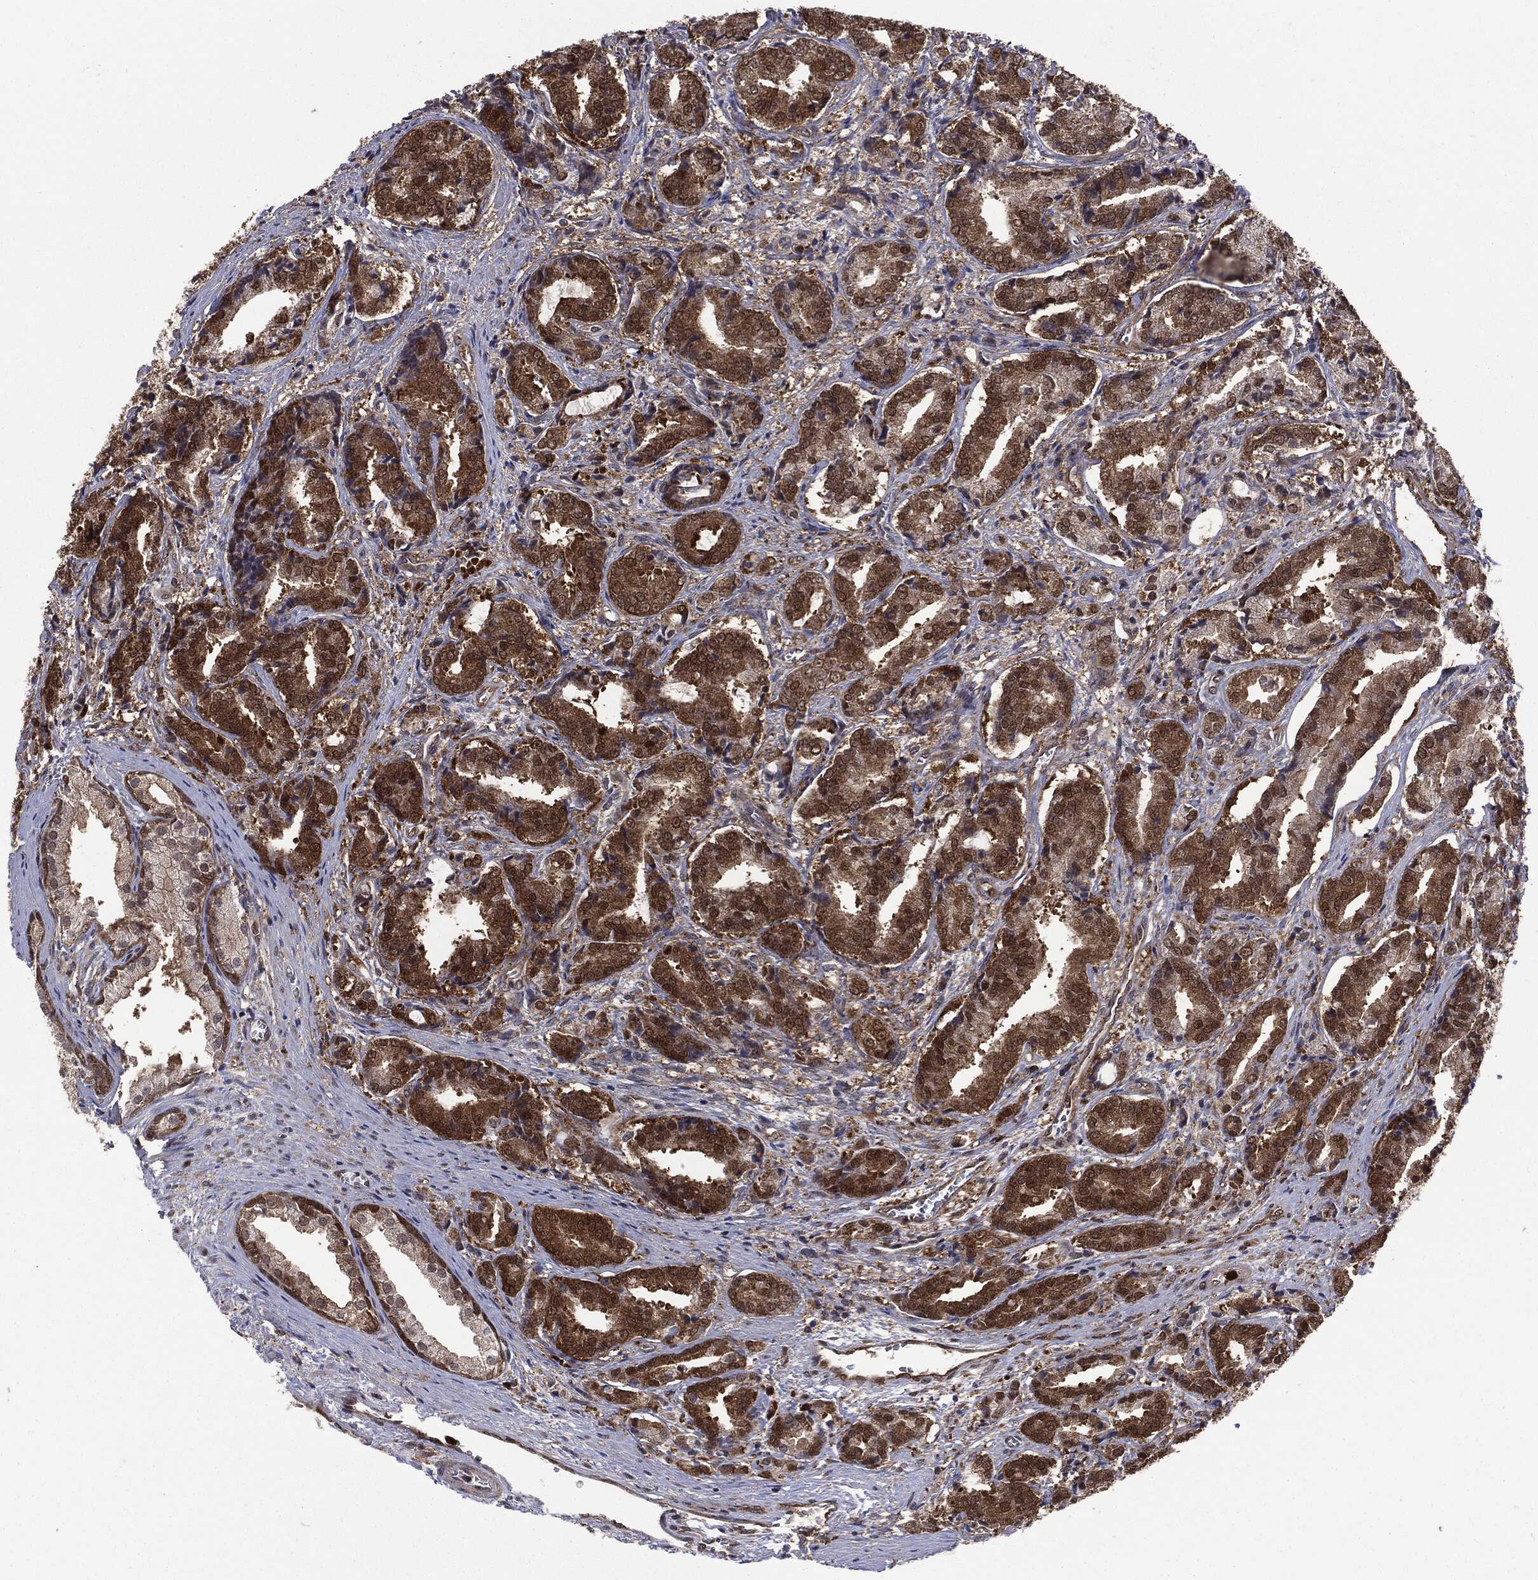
{"staining": {"intensity": "strong", "quantity": ">75%", "location": "cytoplasmic/membranous,nuclear"}, "tissue": "prostate cancer", "cell_type": "Tumor cells", "image_type": "cancer", "snomed": [{"axis": "morphology", "description": "Adenocarcinoma, High grade"}, {"axis": "topography", "description": "Prostate and seminal vesicle, NOS"}], "caption": "Immunohistochemical staining of prostate high-grade adenocarcinoma demonstrates high levels of strong cytoplasmic/membranous and nuclear protein staining in approximately >75% of tumor cells.", "gene": "GPI", "patient": {"sex": "male", "age": 61}}